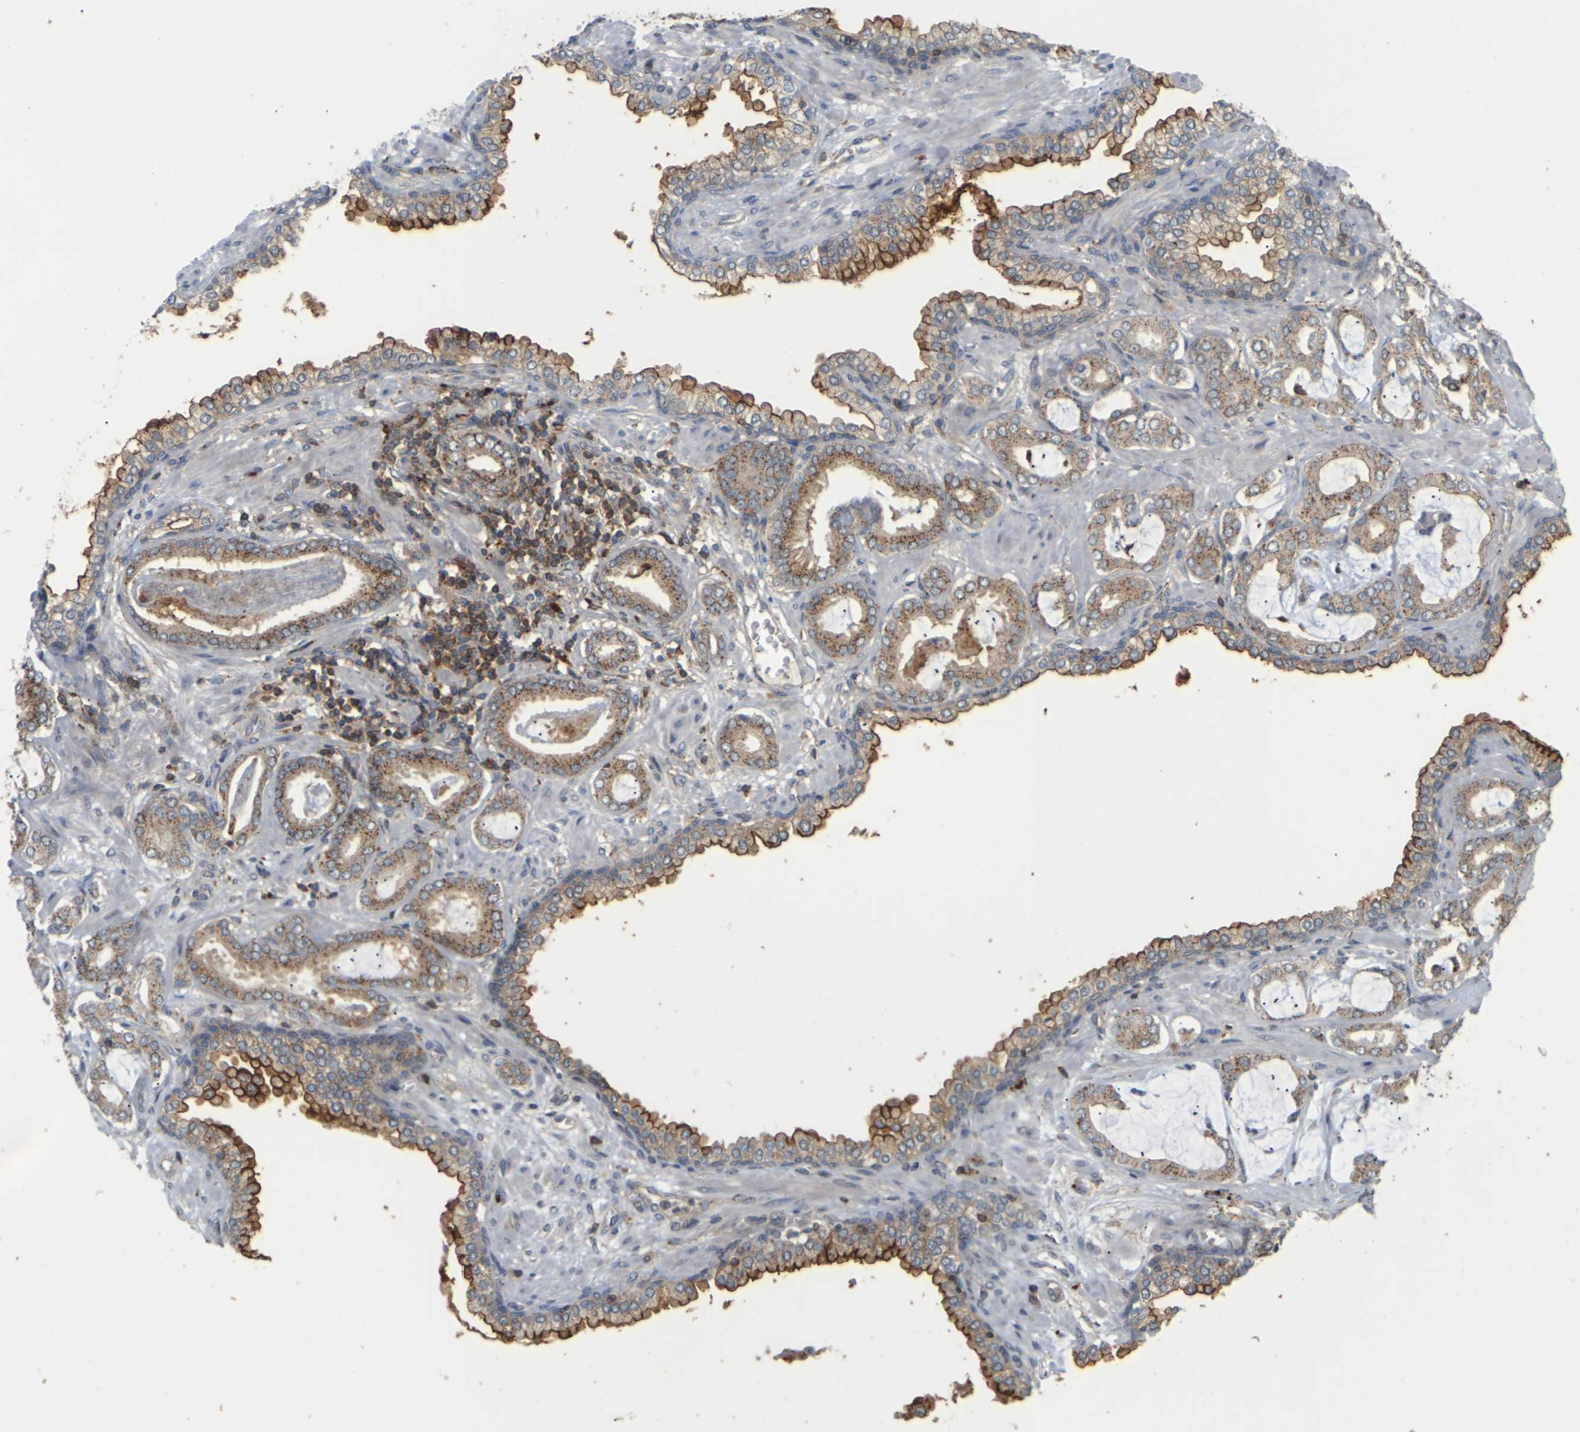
{"staining": {"intensity": "moderate", "quantity": ">75%", "location": "cytoplasmic/membranous"}, "tissue": "prostate cancer", "cell_type": "Tumor cells", "image_type": "cancer", "snomed": [{"axis": "morphology", "description": "Adenocarcinoma, Low grade"}, {"axis": "topography", "description": "Prostate"}], "caption": "Protein staining reveals moderate cytoplasmic/membranous staining in about >75% of tumor cells in prostate cancer.", "gene": "KSR1", "patient": {"sex": "male", "age": 53}}